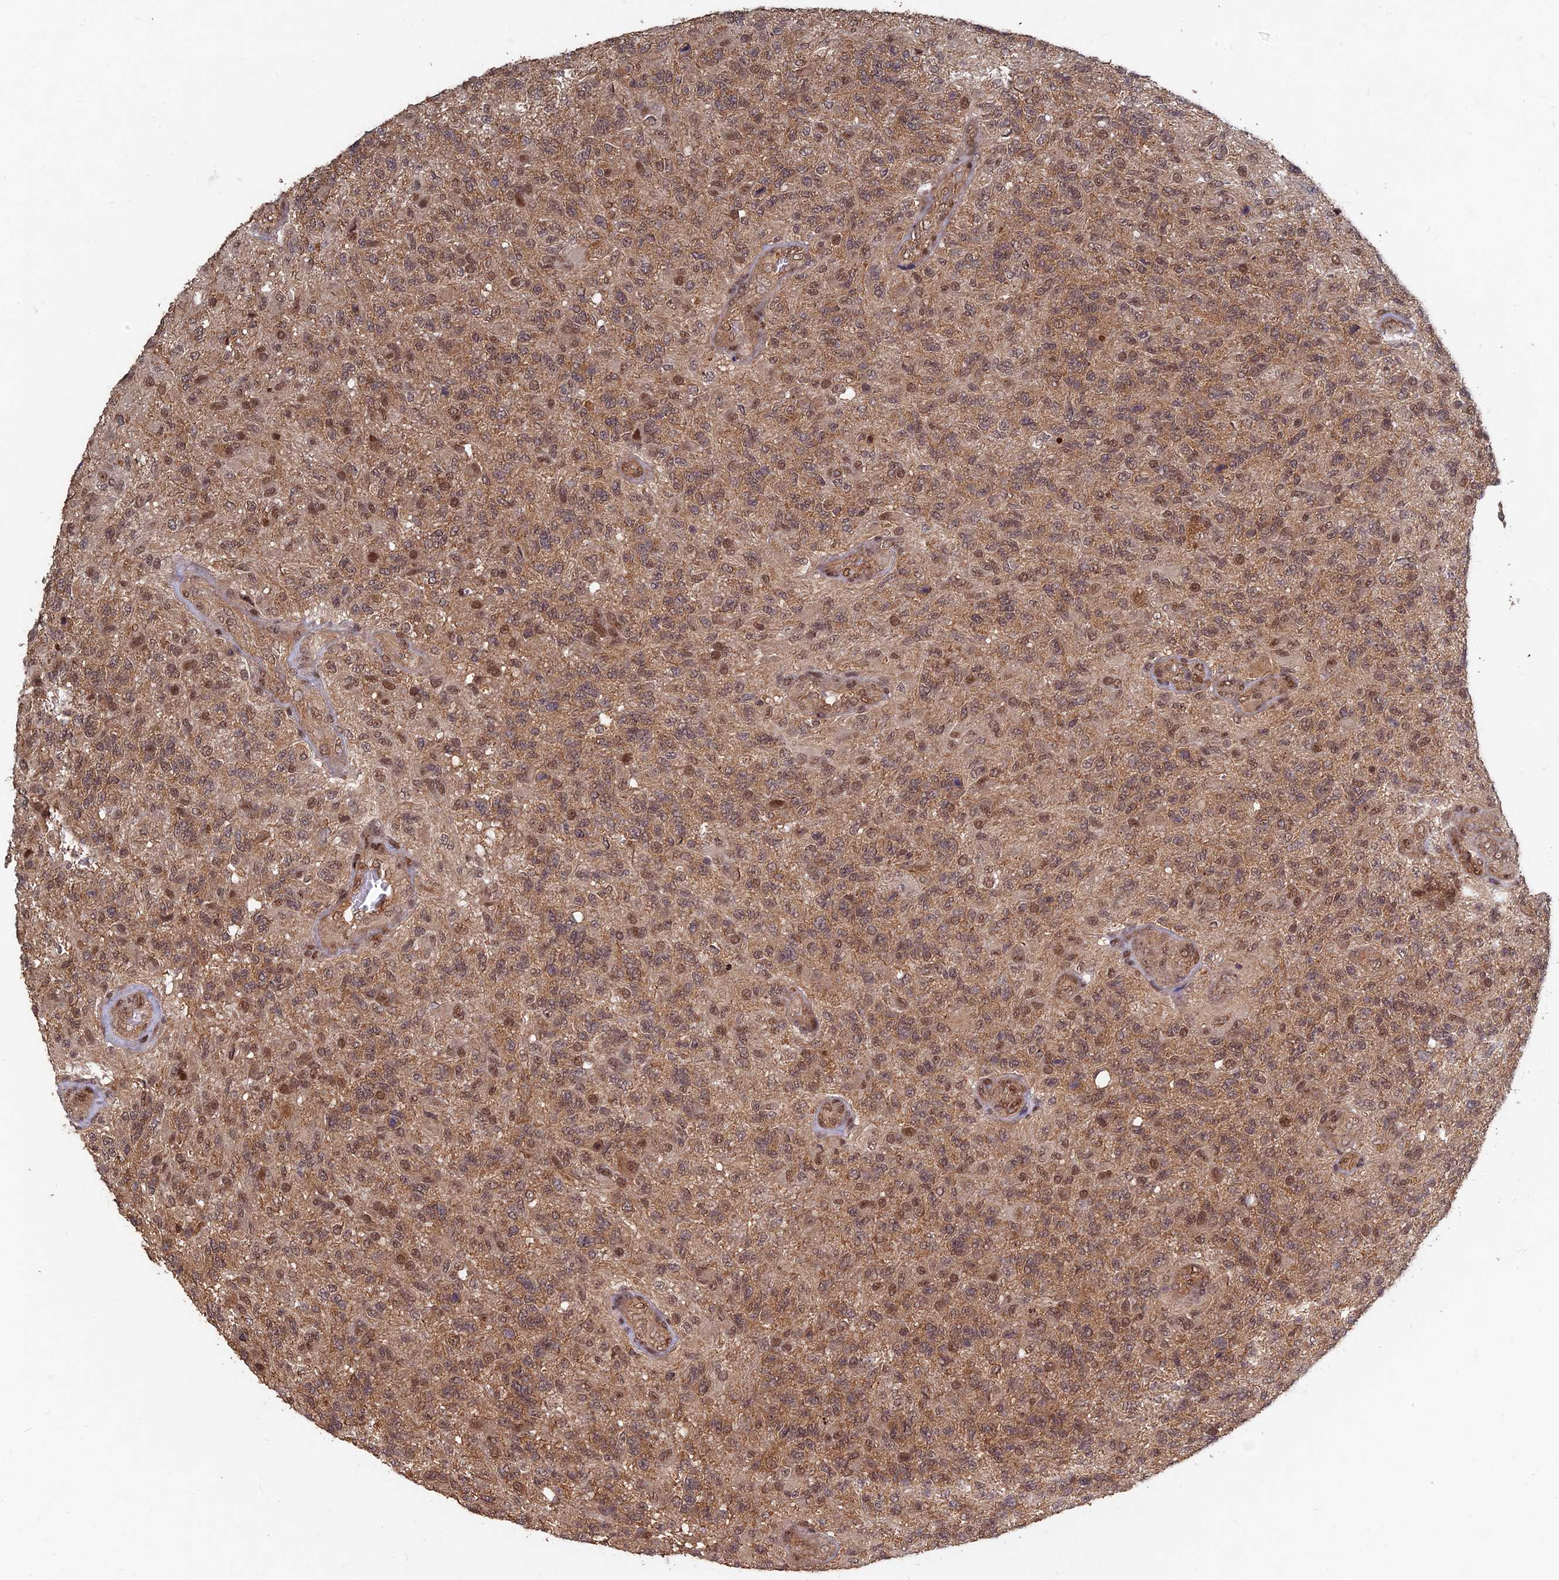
{"staining": {"intensity": "moderate", "quantity": ">75%", "location": "cytoplasmic/membranous,nuclear"}, "tissue": "glioma", "cell_type": "Tumor cells", "image_type": "cancer", "snomed": [{"axis": "morphology", "description": "Glioma, malignant, High grade"}, {"axis": "topography", "description": "Brain"}], "caption": "This photomicrograph demonstrates high-grade glioma (malignant) stained with immunohistochemistry to label a protein in brown. The cytoplasmic/membranous and nuclear of tumor cells show moderate positivity for the protein. Nuclei are counter-stained blue.", "gene": "FAM53C", "patient": {"sex": "male", "age": 56}}